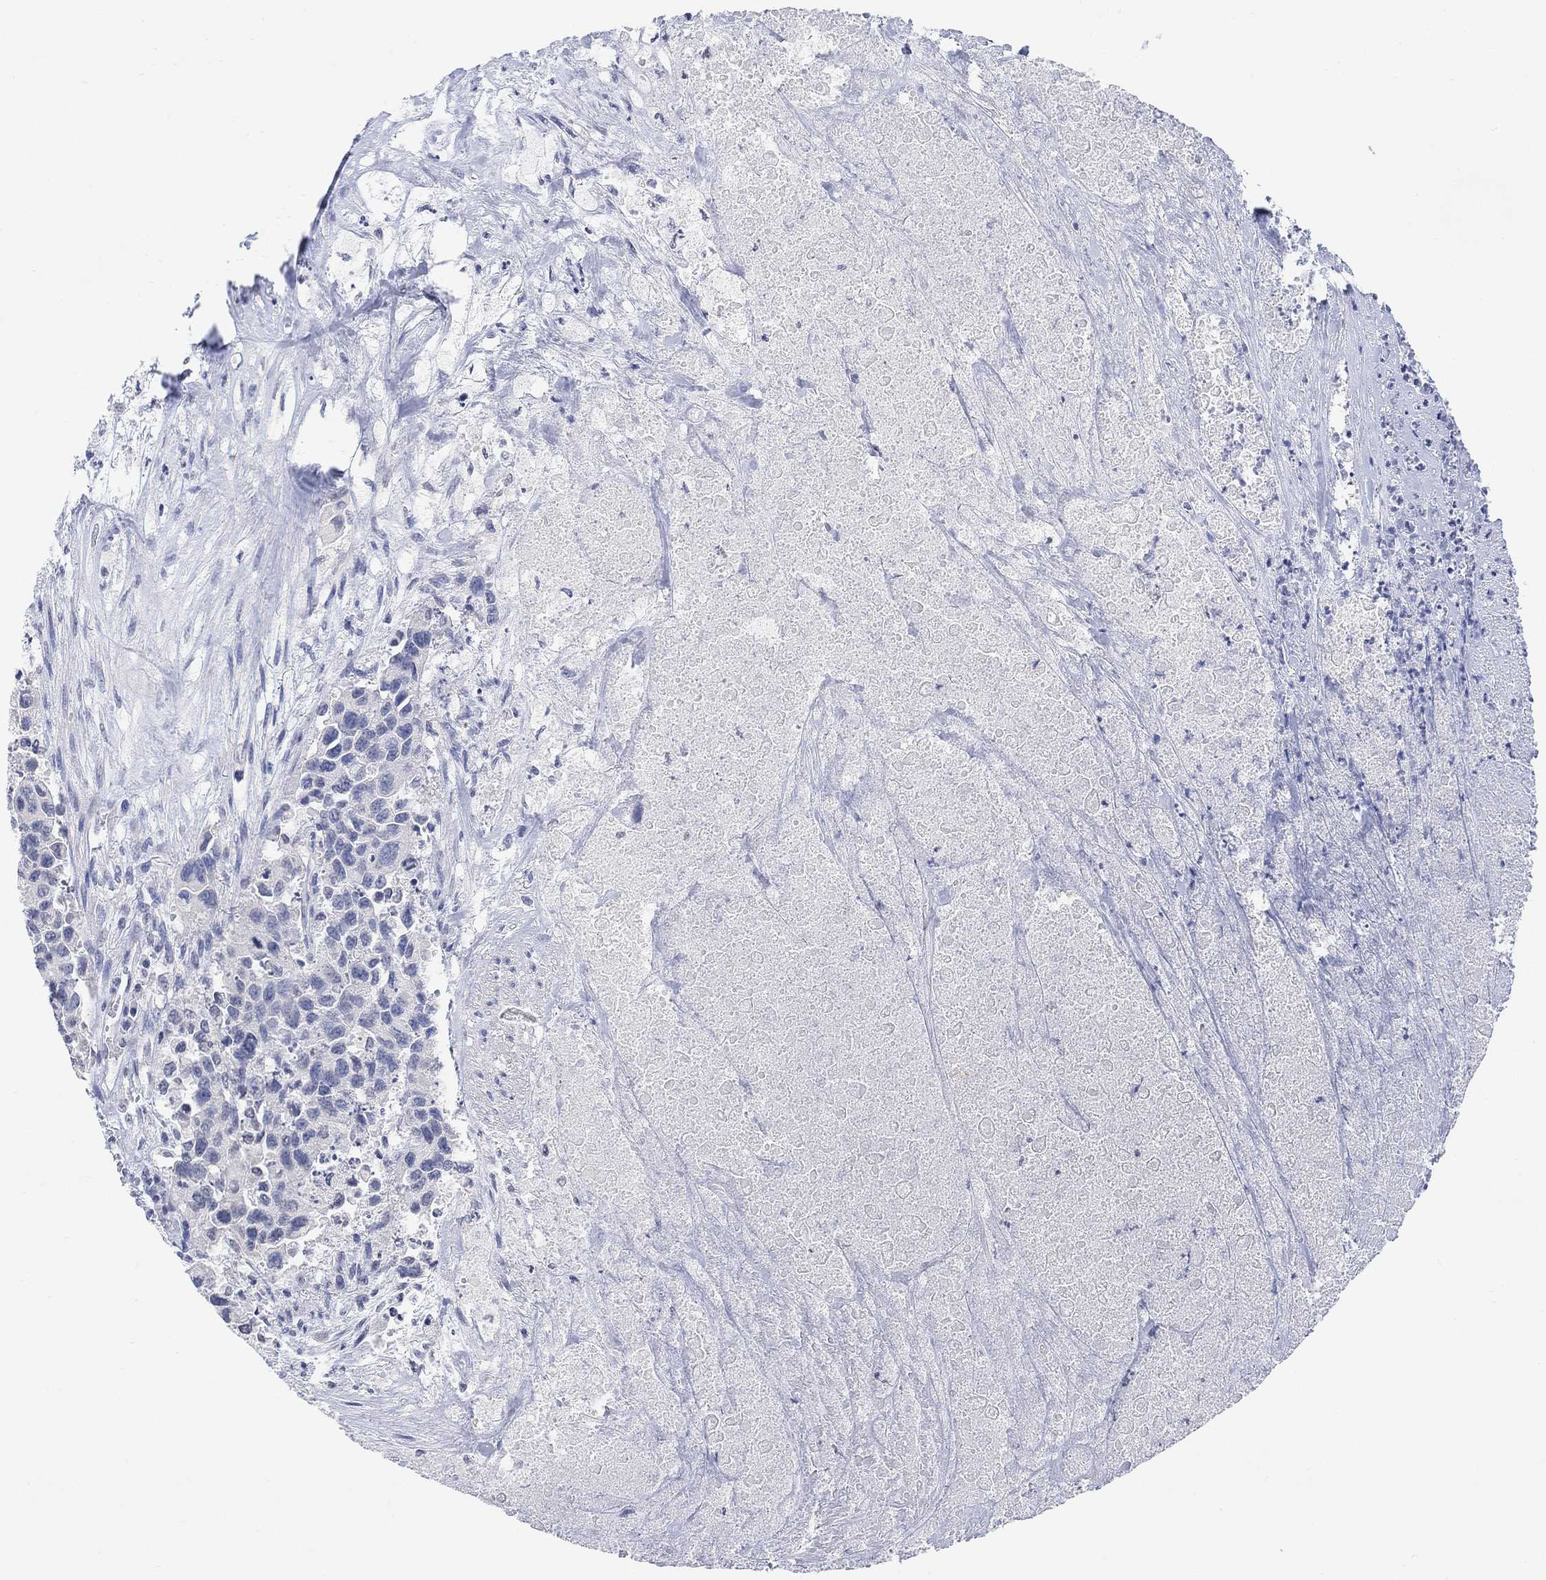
{"staining": {"intensity": "negative", "quantity": "none", "location": "none"}, "tissue": "urothelial cancer", "cell_type": "Tumor cells", "image_type": "cancer", "snomed": [{"axis": "morphology", "description": "Urothelial carcinoma, High grade"}, {"axis": "topography", "description": "Urinary bladder"}], "caption": "IHC of urothelial carcinoma (high-grade) shows no positivity in tumor cells.", "gene": "TMEM255A", "patient": {"sex": "female", "age": 73}}